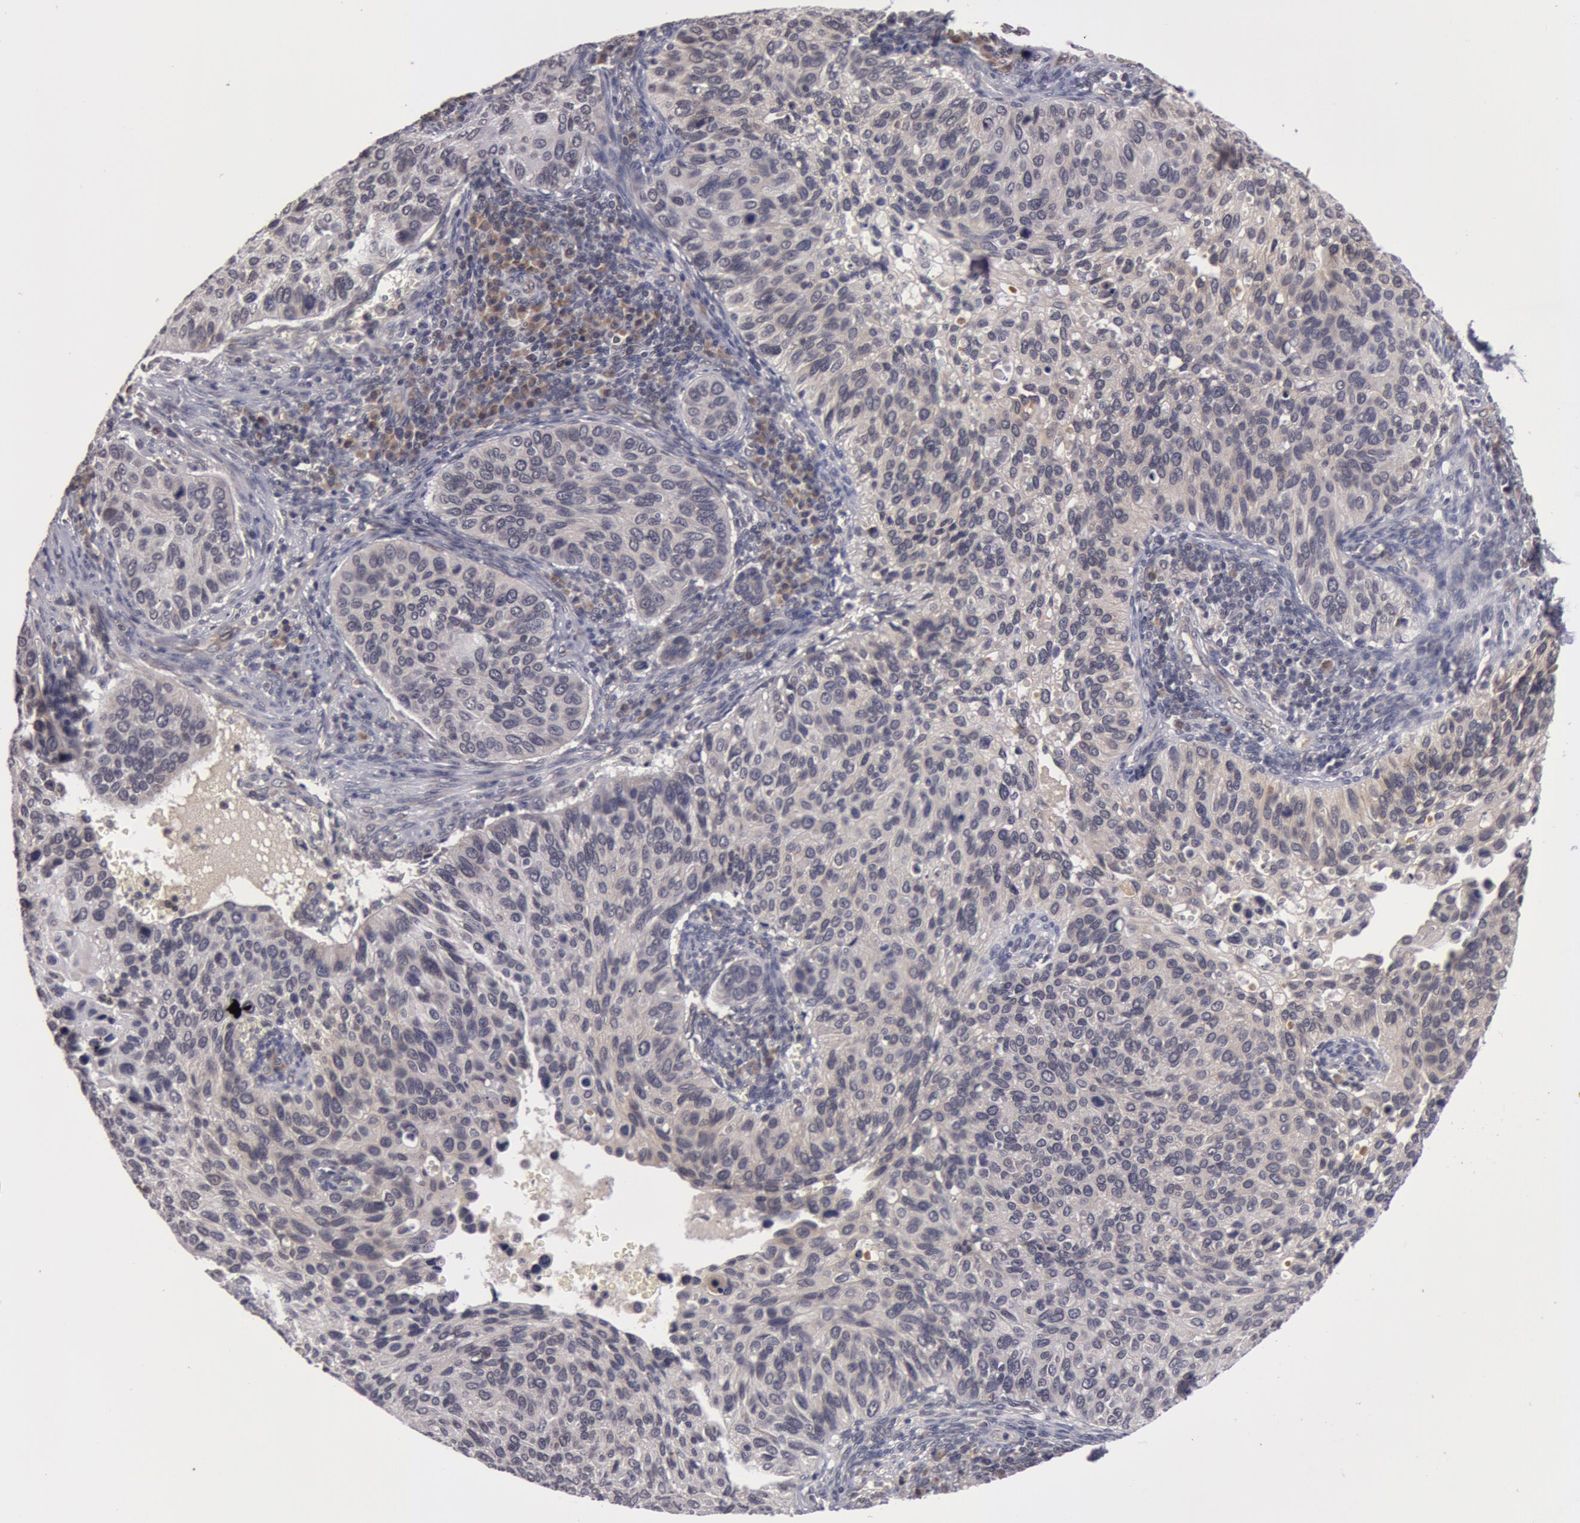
{"staining": {"intensity": "negative", "quantity": "none", "location": "none"}, "tissue": "cervical cancer", "cell_type": "Tumor cells", "image_type": "cancer", "snomed": [{"axis": "morphology", "description": "Adenocarcinoma, NOS"}, {"axis": "topography", "description": "Cervix"}], "caption": "A high-resolution image shows immunohistochemistry staining of cervical cancer (adenocarcinoma), which demonstrates no significant staining in tumor cells.", "gene": "SYTL4", "patient": {"sex": "female", "age": 29}}